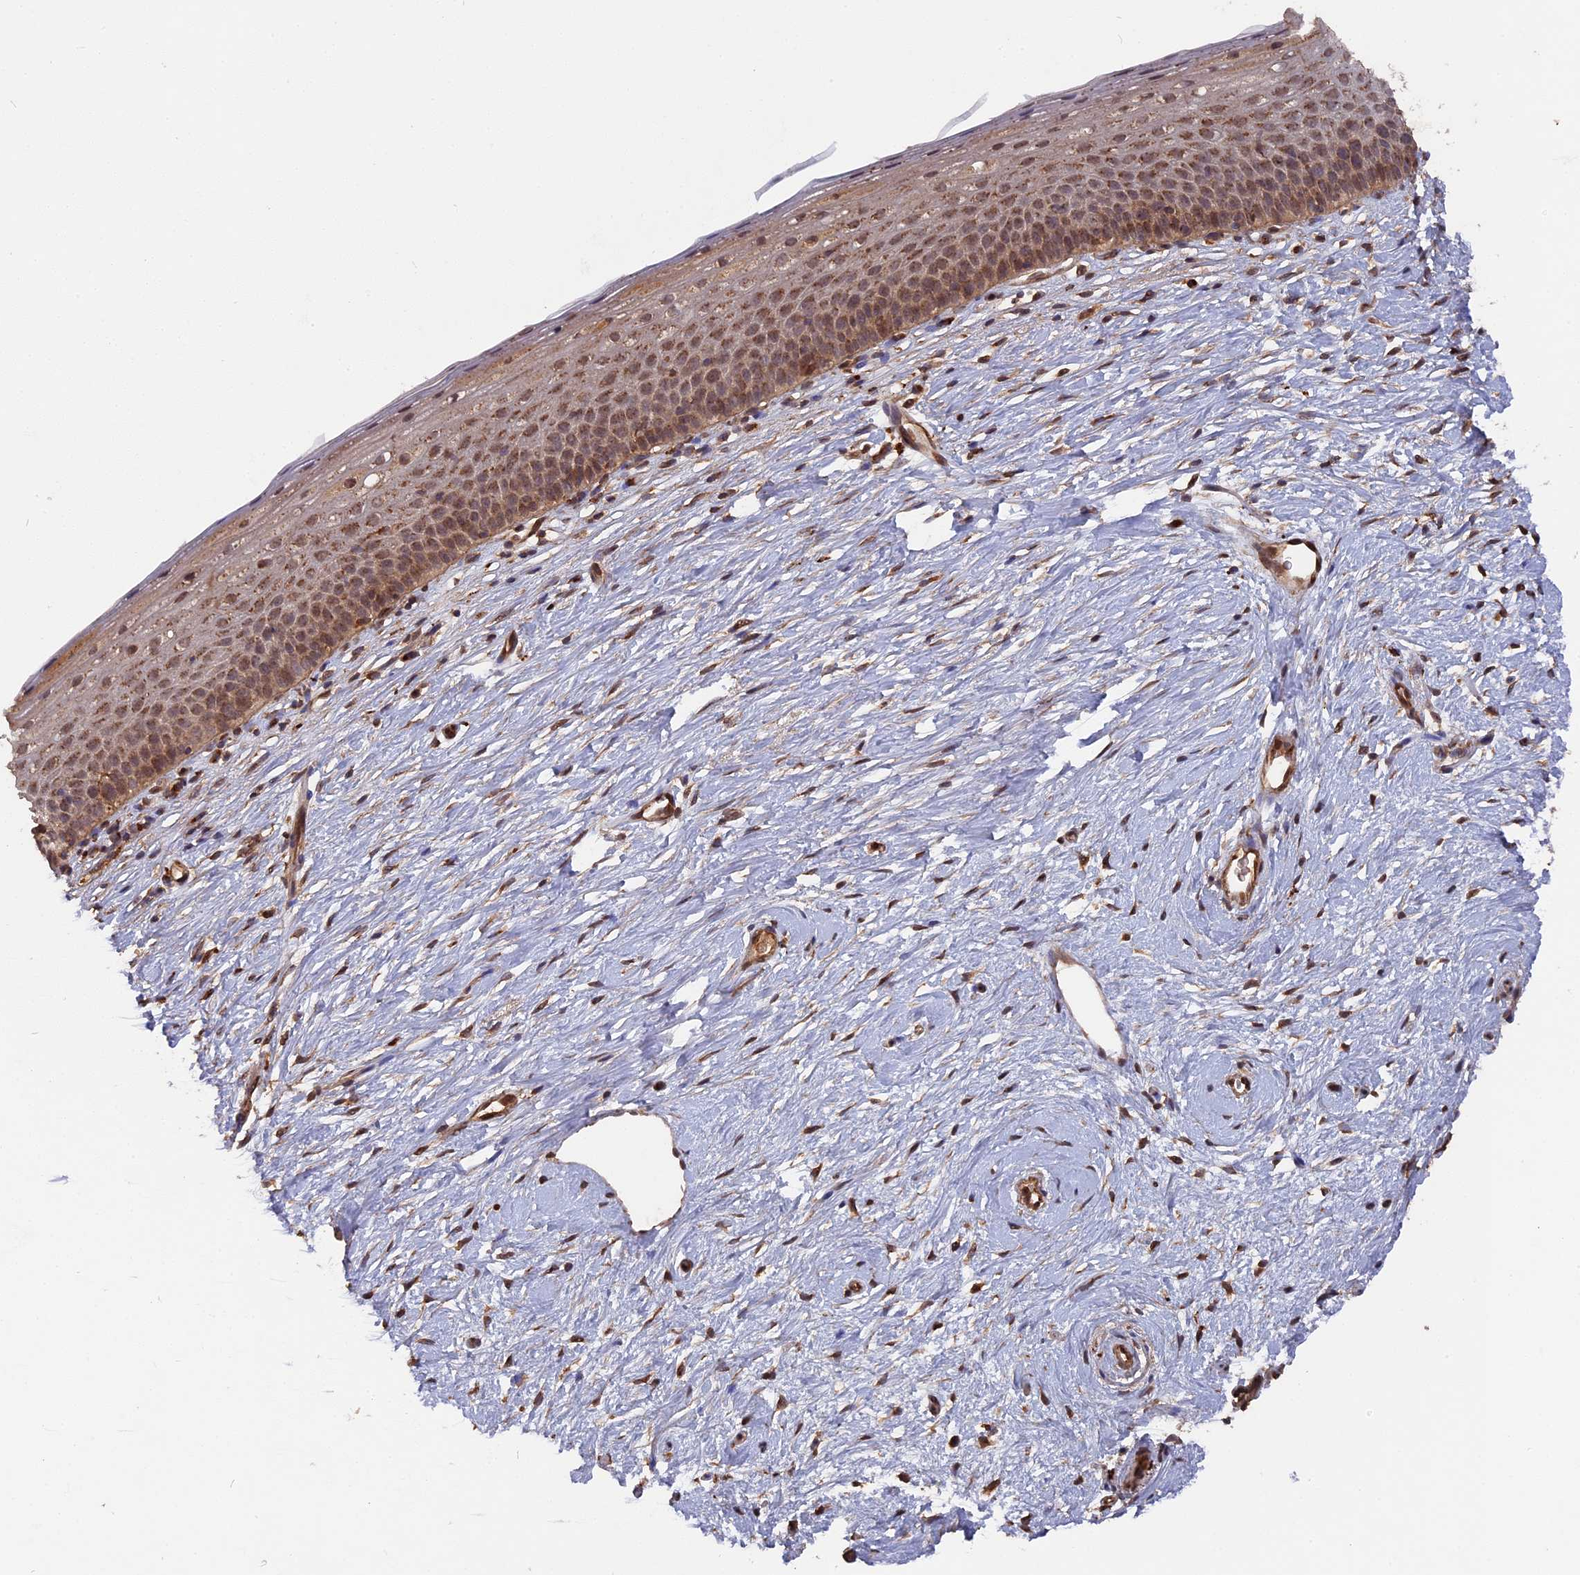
{"staining": {"intensity": "moderate", "quantity": "25%-75%", "location": "cytoplasmic/membranous,nuclear"}, "tissue": "cervix", "cell_type": "Glandular cells", "image_type": "normal", "snomed": [{"axis": "morphology", "description": "Normal tissue, NOS"}, {"axis": "topography", "description": "Cervix"}], "caption": "Glandular cells display medium levels of moderate cytoplasmic/membranous,nuclear expression in about 25%-75% of cells in unremarkable human cervix.", "gene": "TELO2", "patient": {"sex": "female", "age": 57}}